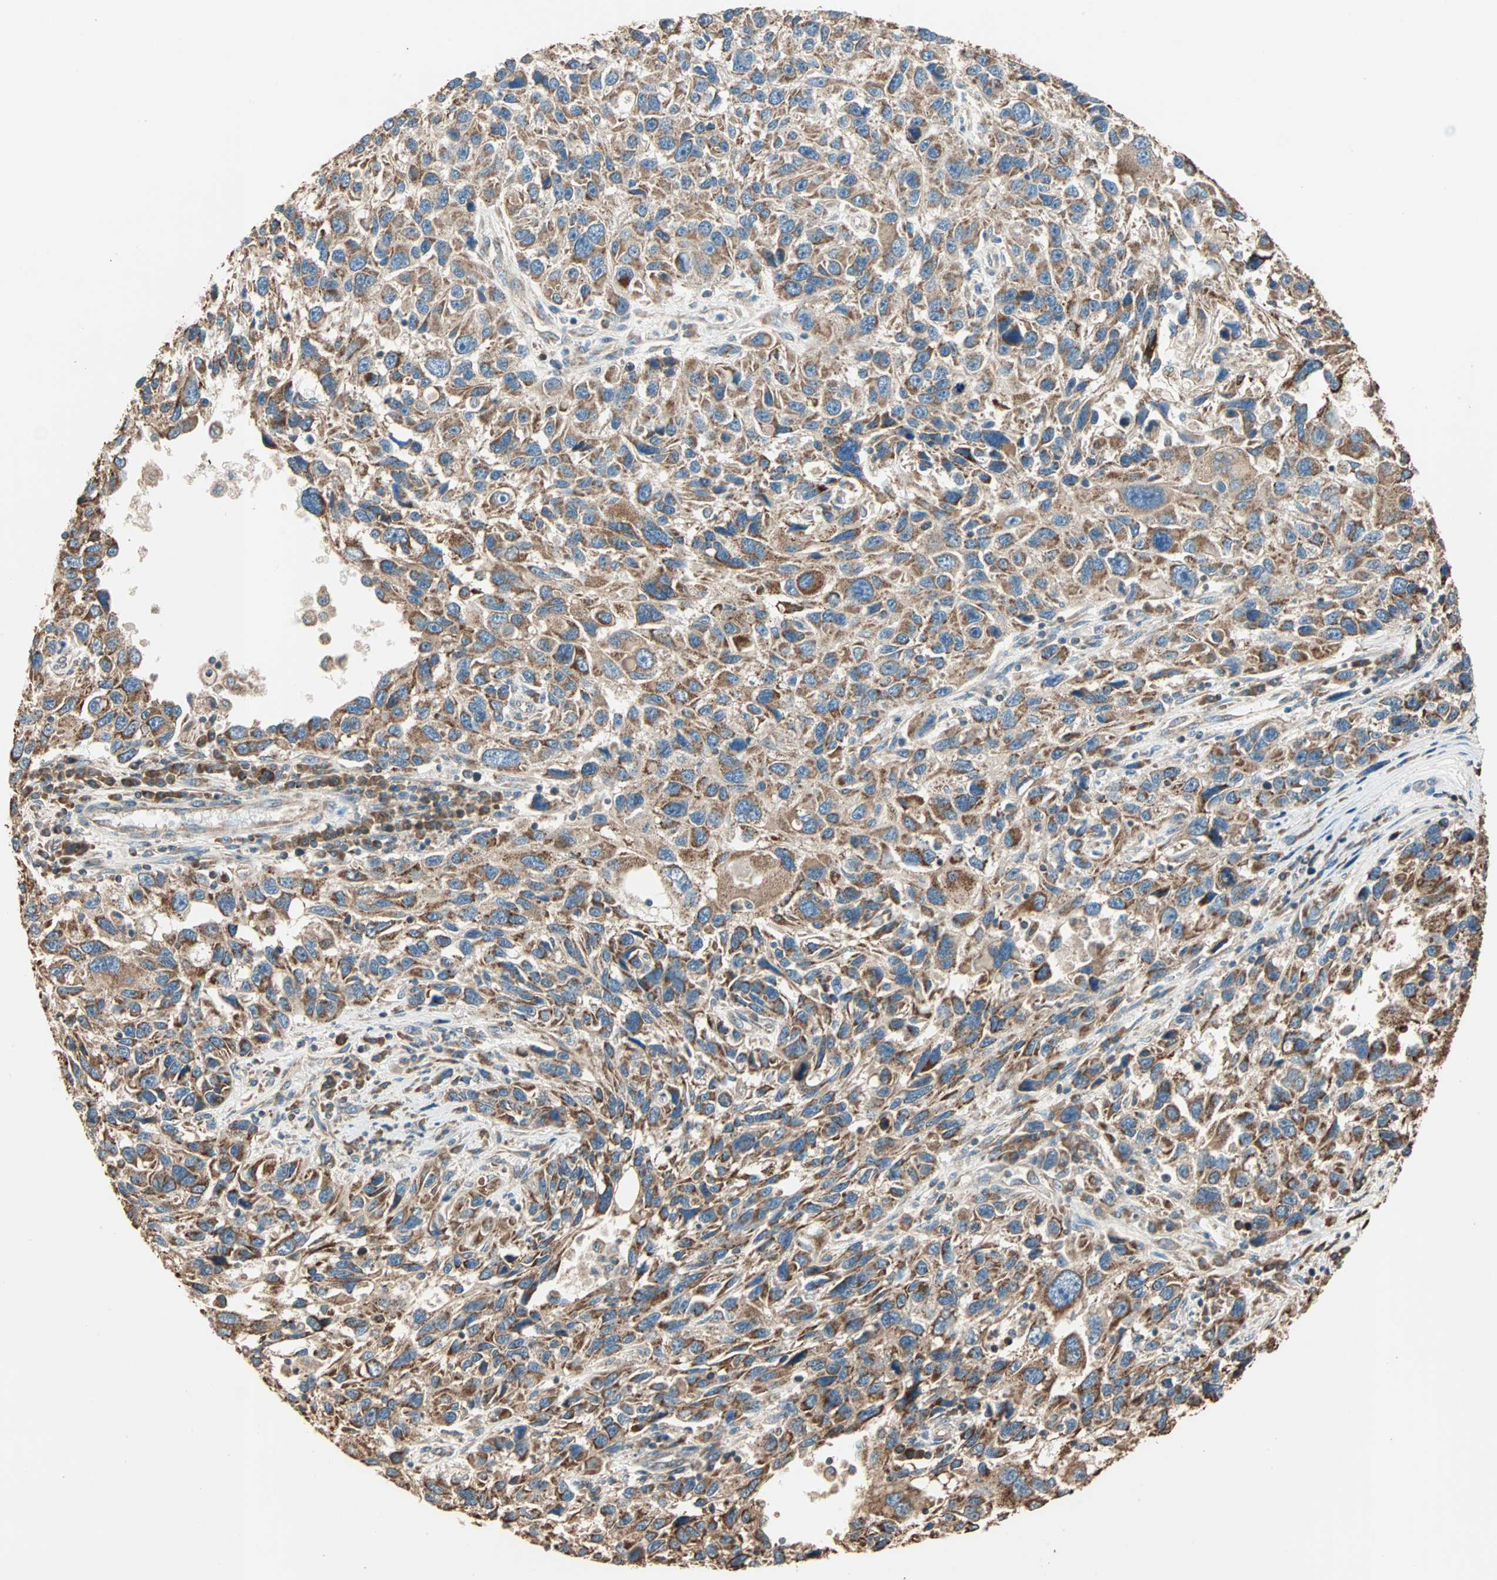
{"staining": {"intensity": "moderate", "quantity": ">75%", "location": "cytoplasmic/membranous"}, "tissue": "melanoma", "cell_type": "Tumor cells", "image_type": "cancer", "snomed": [{"axis": "morphology", "description": "Malignant melanoma, NOS"}, {"axis": "topography", "description": "Skin"}], "caption": "The micrograph shows a brown stain indicating the presence of a protein in the cytoplasmic/membranous of tumor cells in malignant melanoma.", "gene": "EIF4G2", "patient": {"sex": "male", "age": 53}}